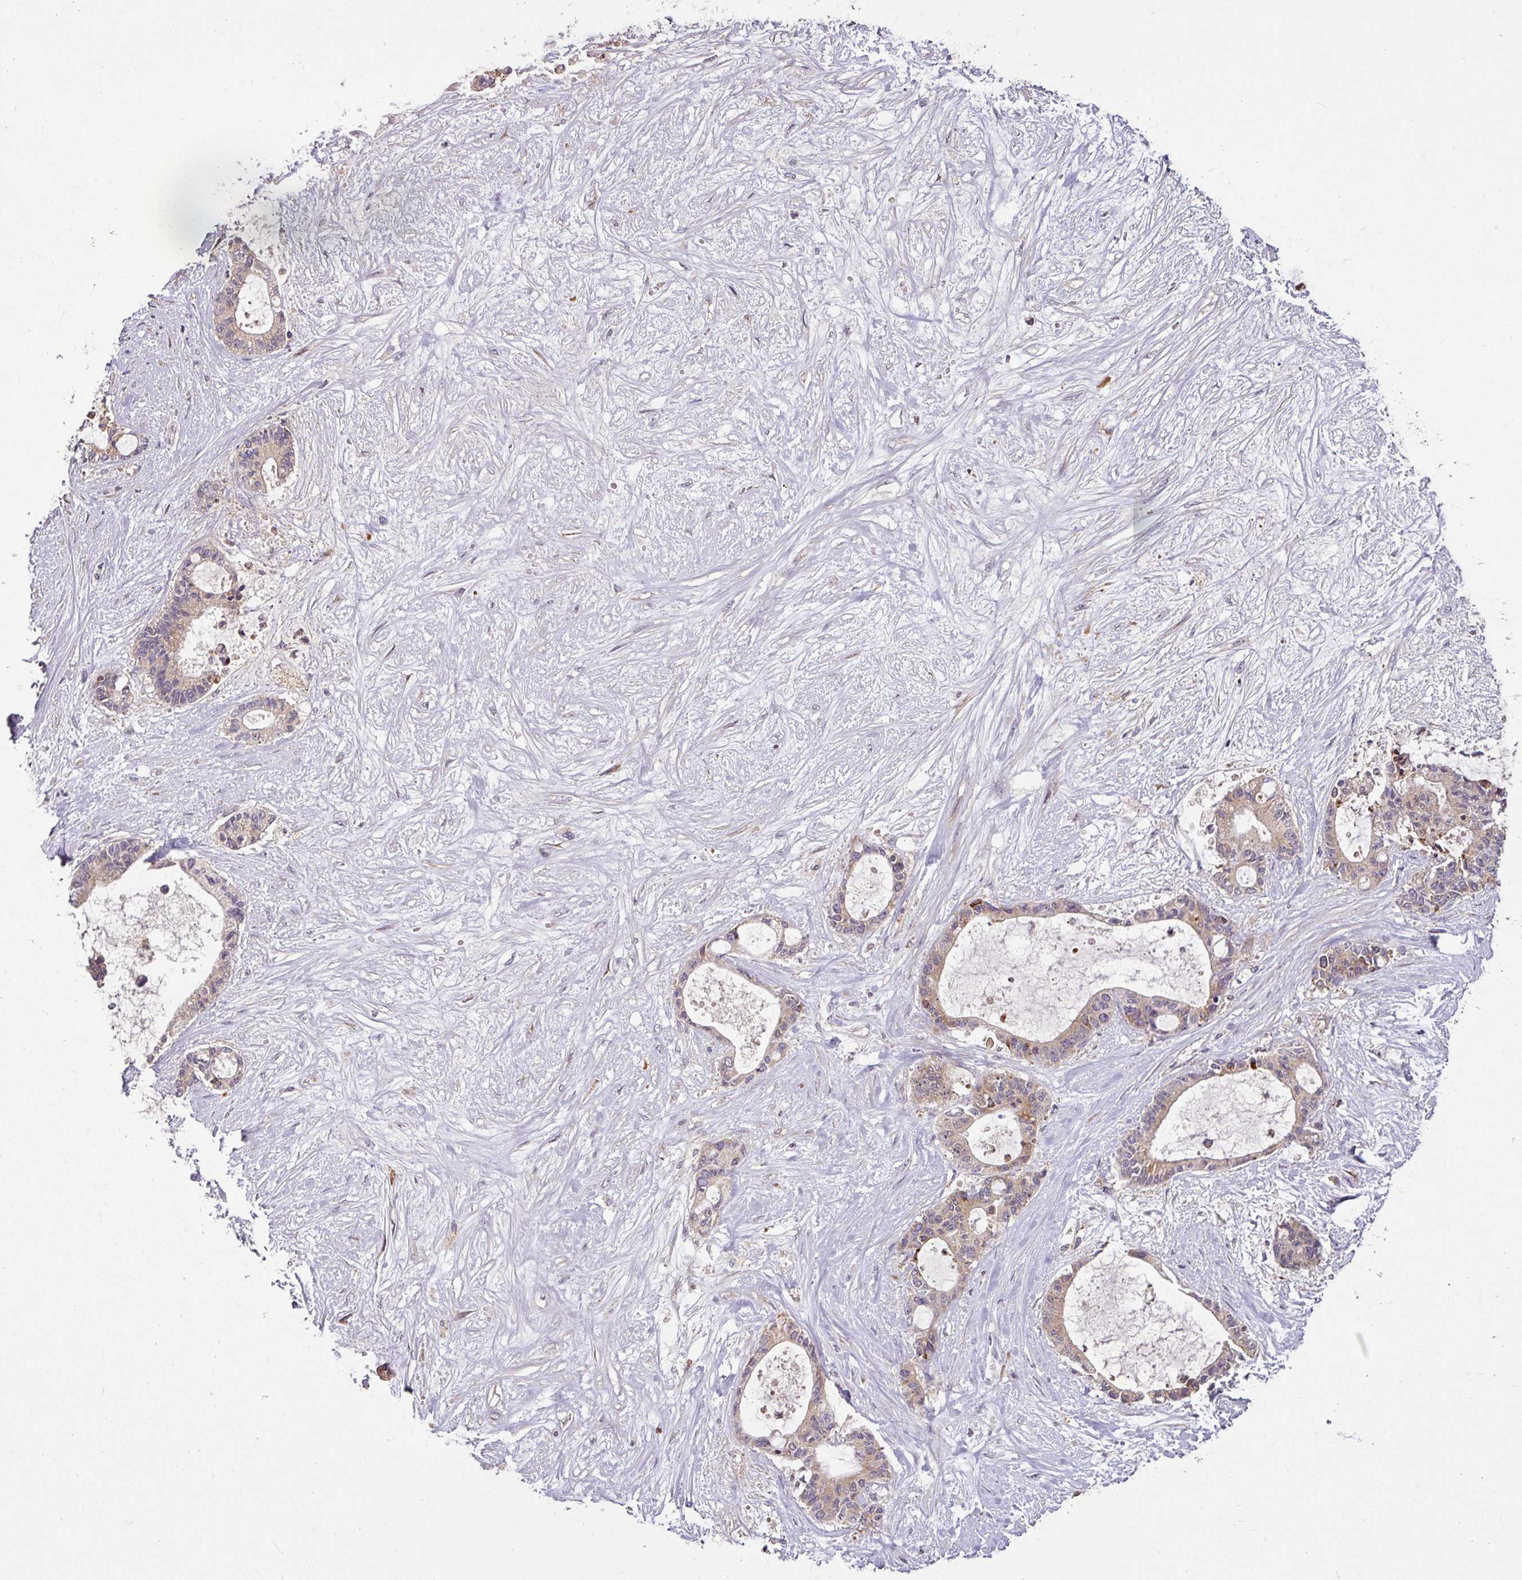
{"staining": {"intensity": "moderate", "quantity": "25%-75%", "location": "cytoplasmic/membranous"}, "tissue": "liver cancer", "cell_type": "Tumor cells", "image_type": "cancer", "snomed": [{"axis": "morphology", "description": "Normal tissue, NOS"}, {"axis": "morphology", "description": "Cholangiocarcinoma"}, {"axis": "topography", "description": "Liver"}, {"axis": "topography", "description": "Peripheral nerve tissue"}], "caption": "The immunohistochemical stain labels moderate cytoplasmic/membranous staining in tumor cells of liver cholangiocarcinoma tissue. (DAB IHC, brown staining for protein, blue staining for nuclei).", "gene": "SPCS3", "patient": {"sex": "female", "age": 73}}